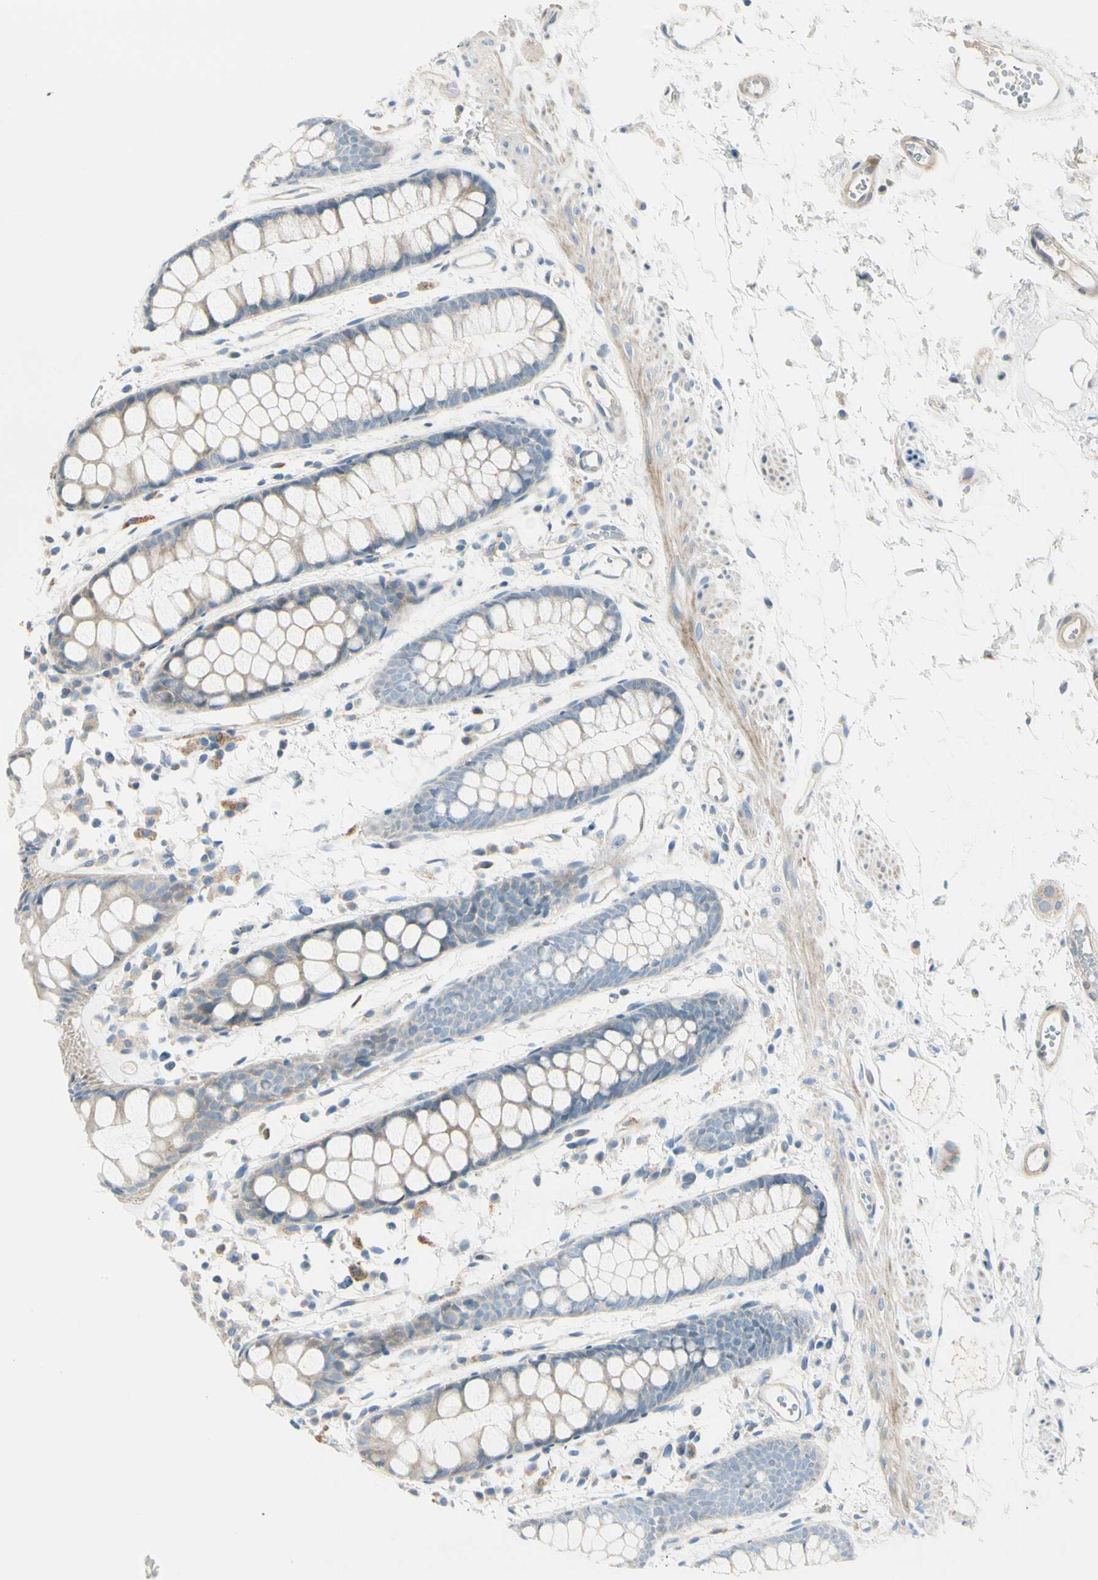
{"staining": {"intensity": "weak", "quantity": "<25%", "location": "cytoplasmic/membranous"}, "tissue": "rectum", "cell_type": "Glandular cells", "image_type": "normal", "snomed": [{"axis": "morphology", "description": "Normal tissue, NOS"}, {"axis": "topography", "description": "Rectum"}], "caption": "Glandular cells are negative for protein expression in normal human rectum. The staining was performed using DAB to visualize the protein expression in brown, while the nuclei were stained in blue with hematoxylin (Magnification: 20x).", "gene": "ADGRA3", "patient": {"sex": "female", "age": 66}}